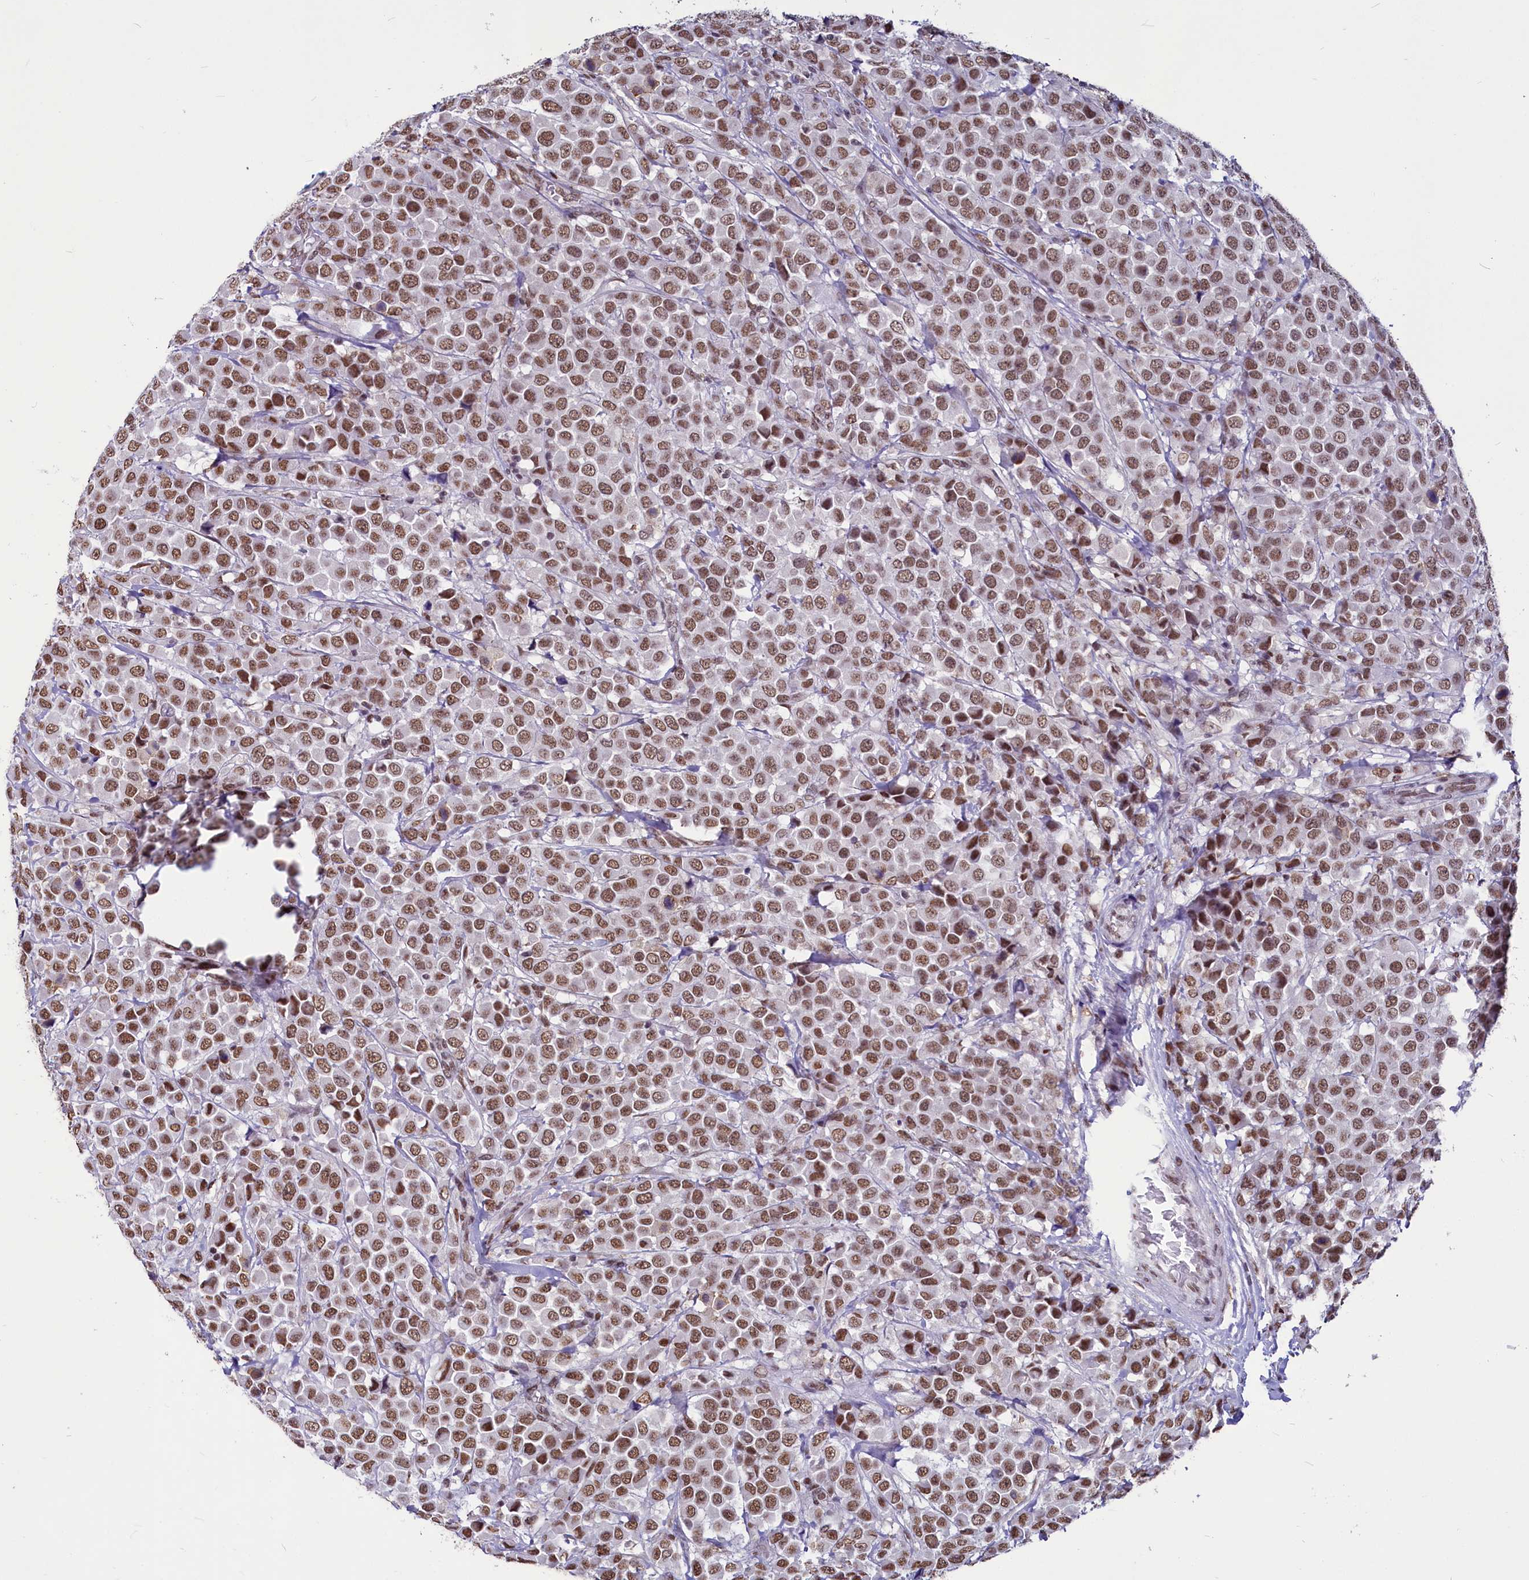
{"staining": {"intensity": "moderate", "quantity": ">75%", "location": "nuclear"}, "tissue": "breast cancer", "cell_type": "Tumor cells", "image_type": "cancer", "snomed": [{"axis": "morphology", "description": "Duct carcinoma"}, {"axis": "topography", "description": "Breast"}], "caption": "Immunohistochemical staining of human breast invasive ductal carcinoma displays medium levels of moderate nuclear protein staining in about >75% of tumor cells. The protein of interest is stained brown, and the nuclei are stained in blue (DAB IHC with brightfield microscopy, high magnification).", "gene": "PARPBP", "patient": {"sex": "female", "age": 61}}